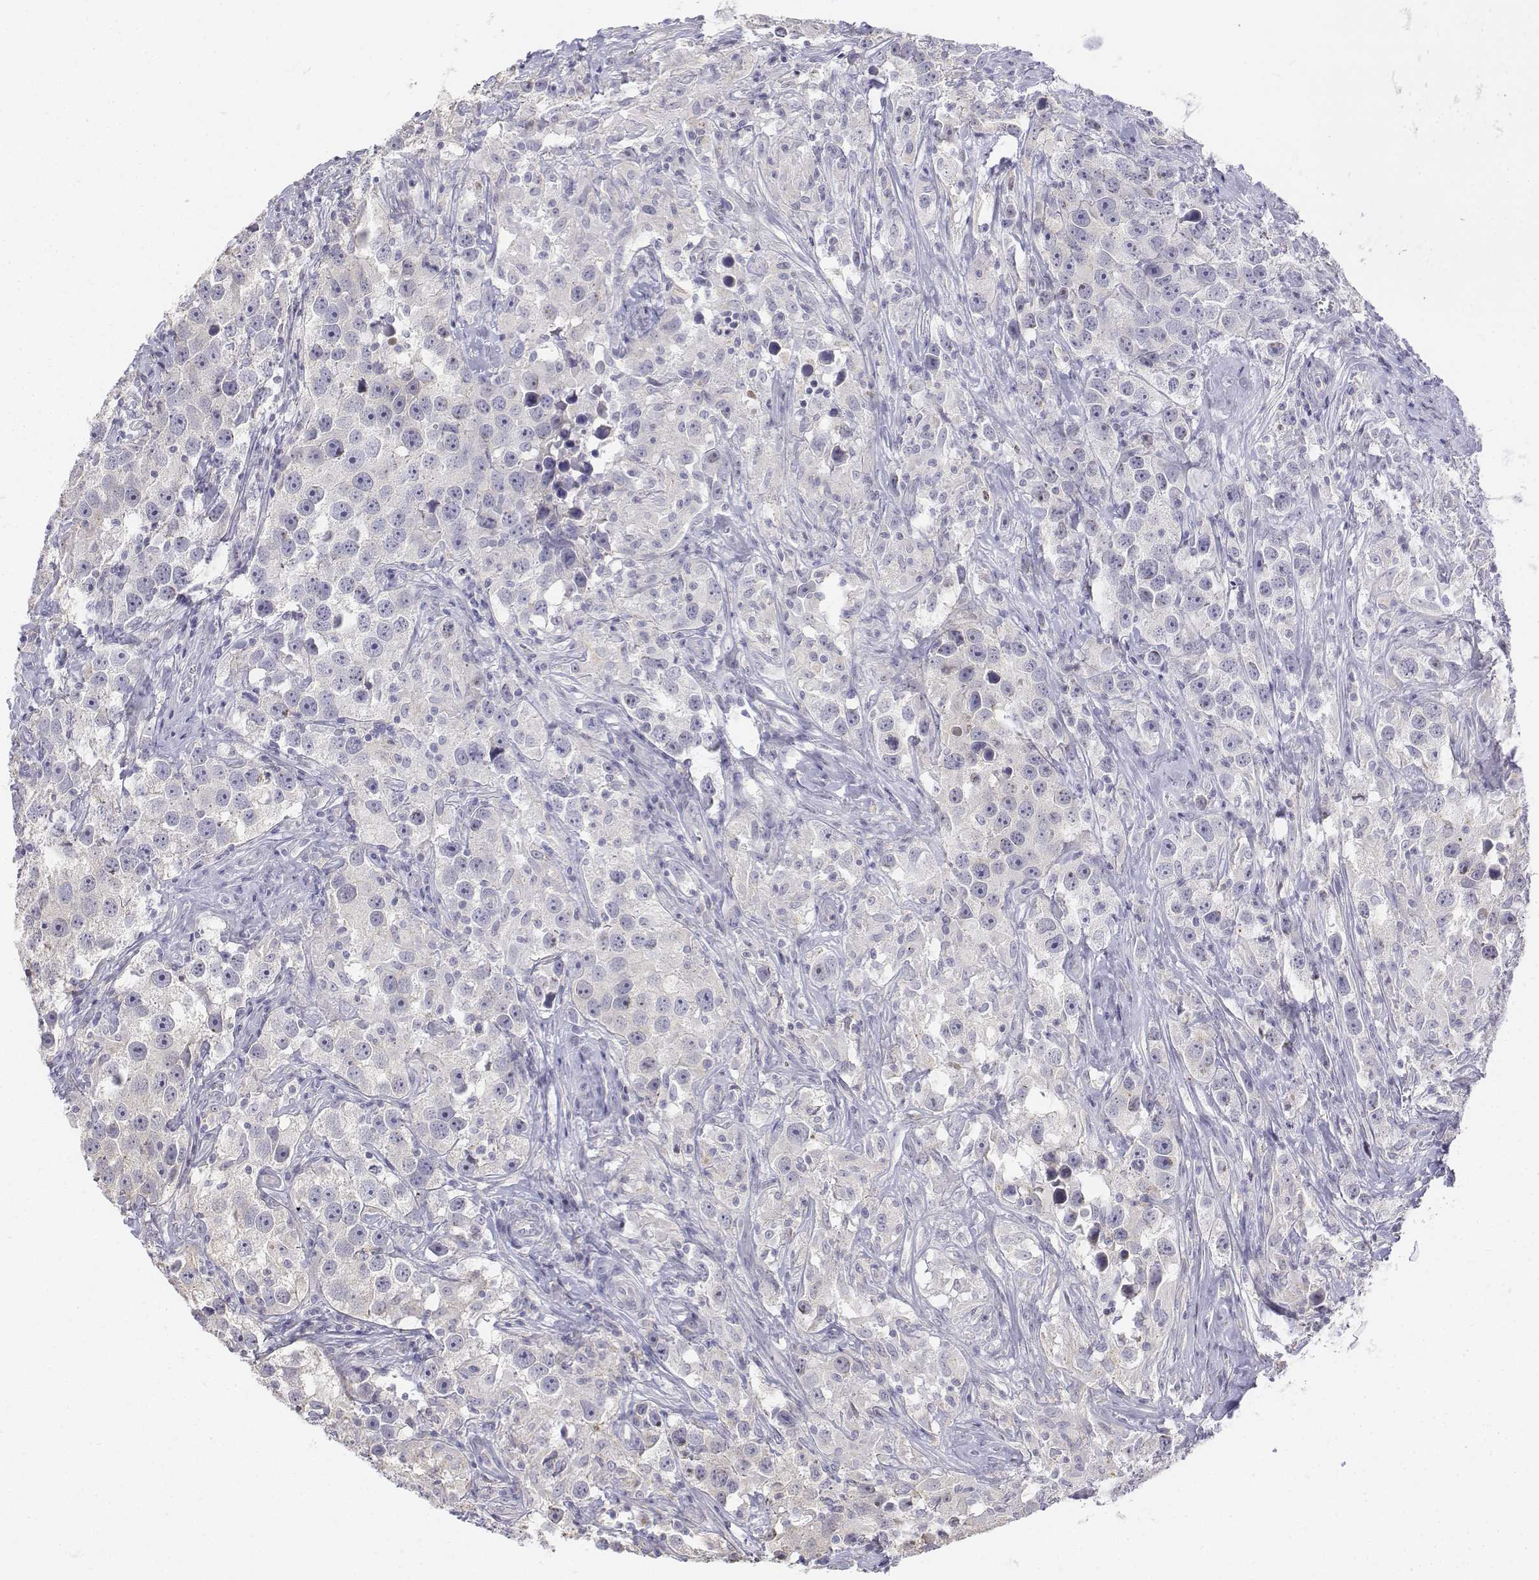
{"staining": {"intensity": "negative", "quantity": "none", "location": "none"}, "tissue": "testis cancer", "cell_type": "Tumor cells", "image_type": "cancer", "snomed": [{"axis": "morphology", "description": "Seminoma, NOS"}, {"axis": "topography", "description": "Testis"}], "caption": "The micrograph displays no staining of tumor cells in testis cancer.", "gene": "LGSN", "patient": {"sex": "male", "age": 49}}